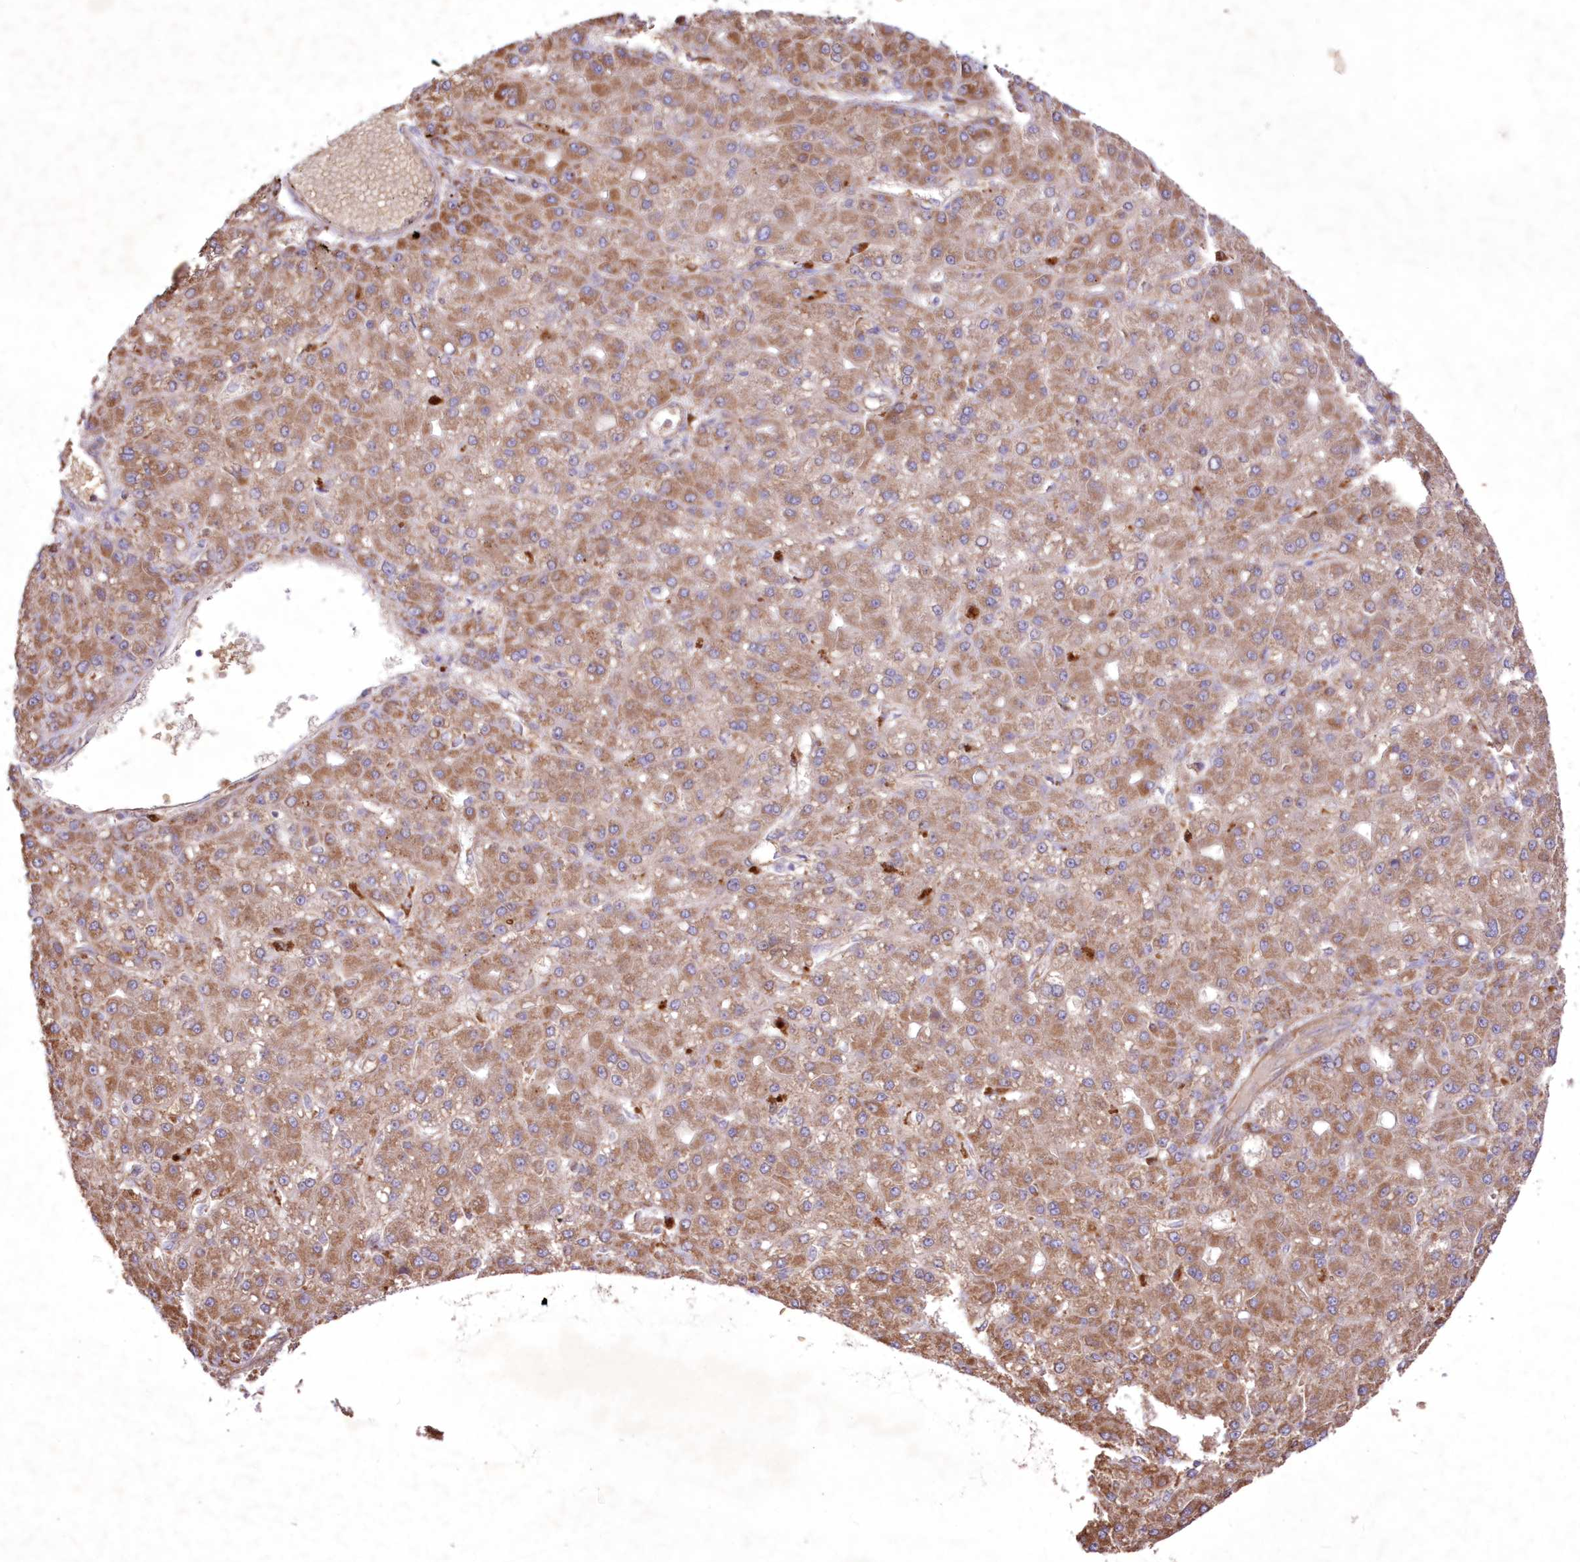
{"staining": {"intensity": "moderate", "quantity": ">75%", "location": "cytoplasmic/membranous"}, "tissue": "liver cancer", "cell_type": "Tumor cells", "image_type": "cancer", "snomed": [{"axis": "morphology", "description": "Carcinoma, Hepatocellular, NOS"}, {"axis": "topography", "description": "Liver"}], "caption": "An image showing moderate cytoplasmic/membranous staining in approximately >75% of tumor cells in liver cancer, as visualized by brown immunohistochemical staining.", "gene": "FCHO2", "patient": {"sex": "male", "age": 67}}